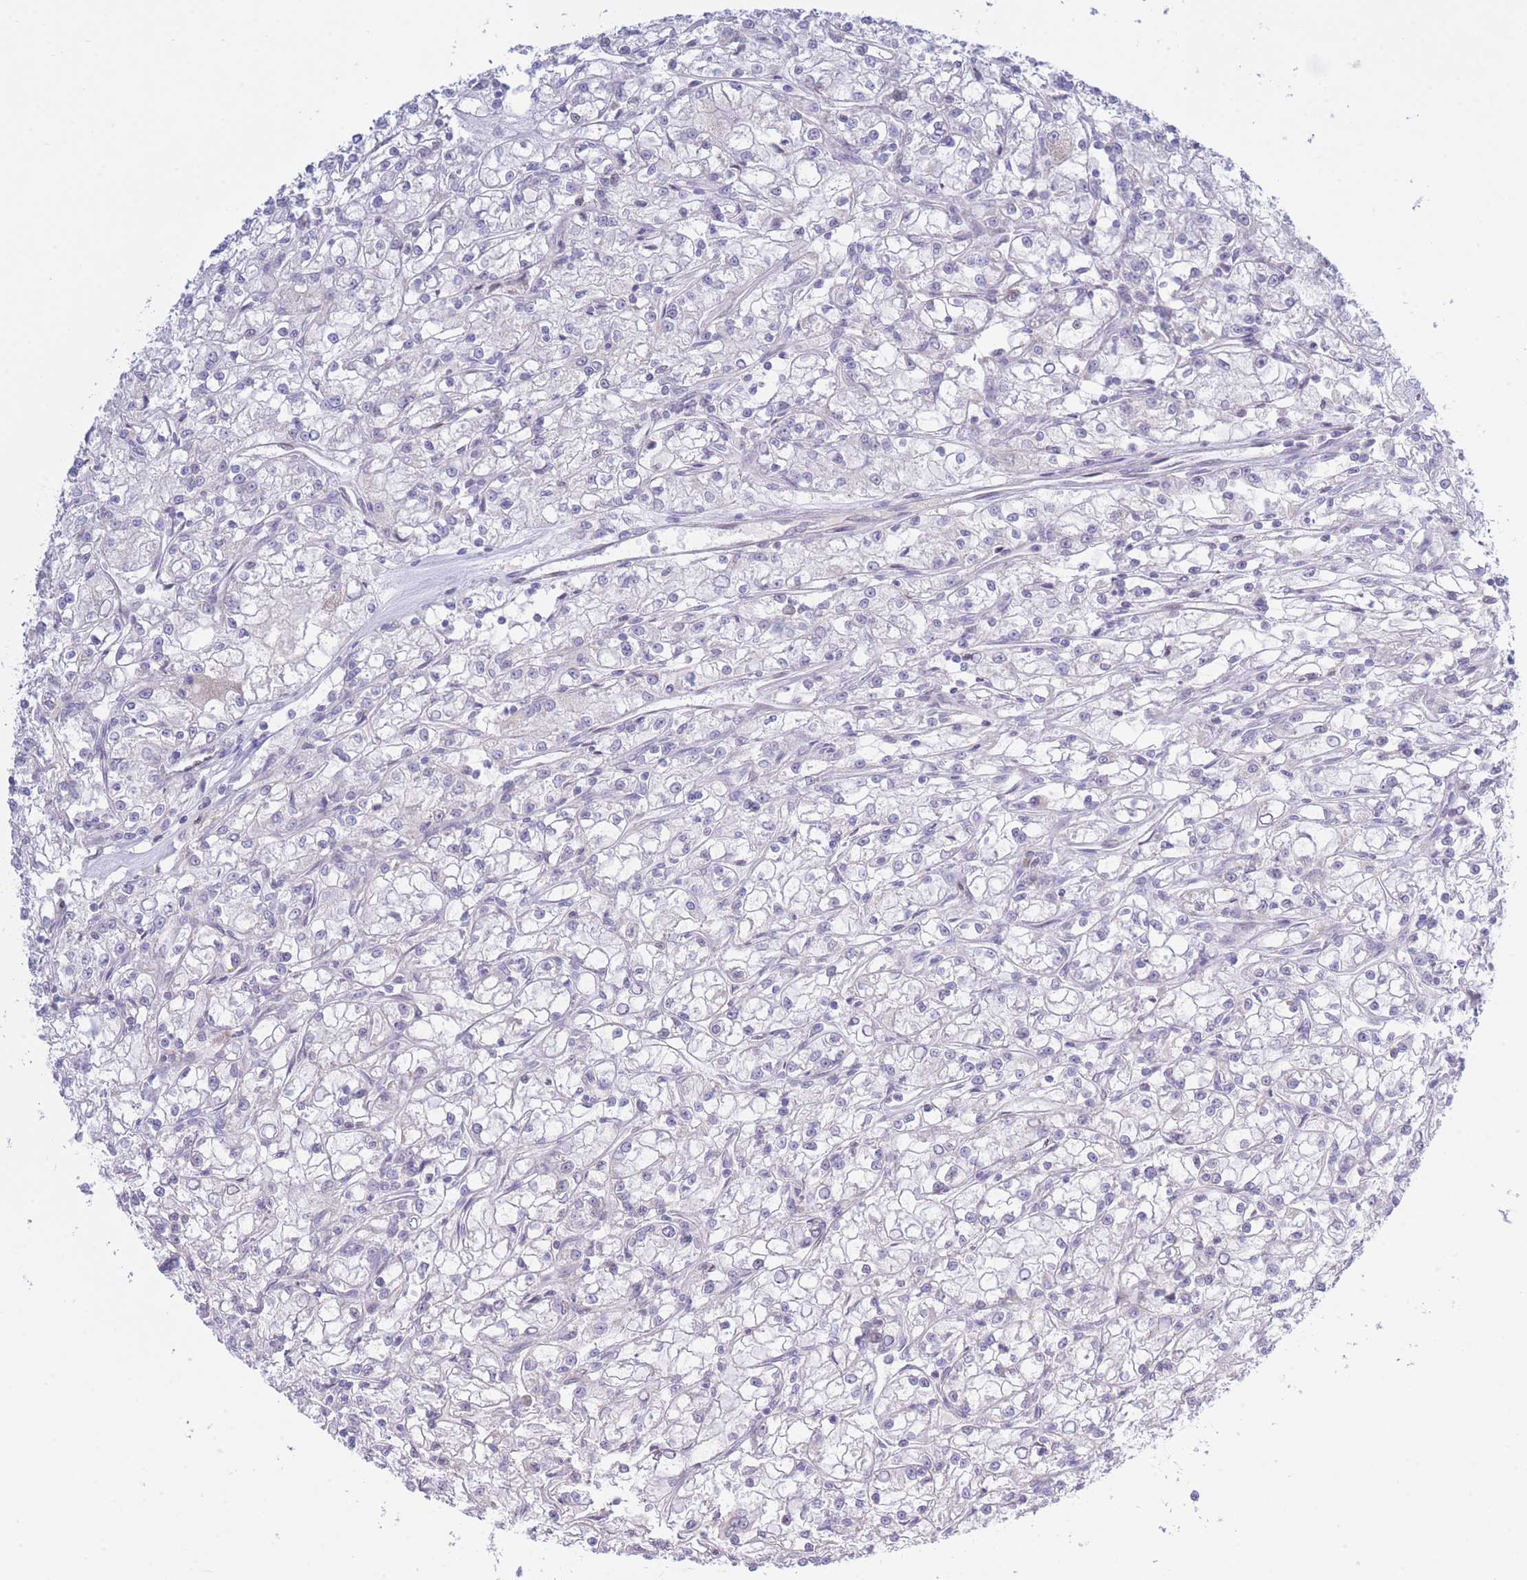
{"staining": {"intensity": "negative", "quantity": "none", "location": "none"}, "tissue": "renal cancer", "cell_type": "Tumor cells", "image_type": "cancer", "snomed": [{"axis": "morphology", "description": "Adenocarcinoma, NOS"}, {"axis": "topography", "description": "Kidney"}], "caption": "Immunohistochemistry (IHC) micrograph of neoplastic tissue: renal cancer (adenocarcinoma) stained with DAB (3,3'-diaminobenzidine) demonstrates no significant protein expression in tumor cells.", "gene": "NANP", "patient": {"sex": "female", "age": 59}}